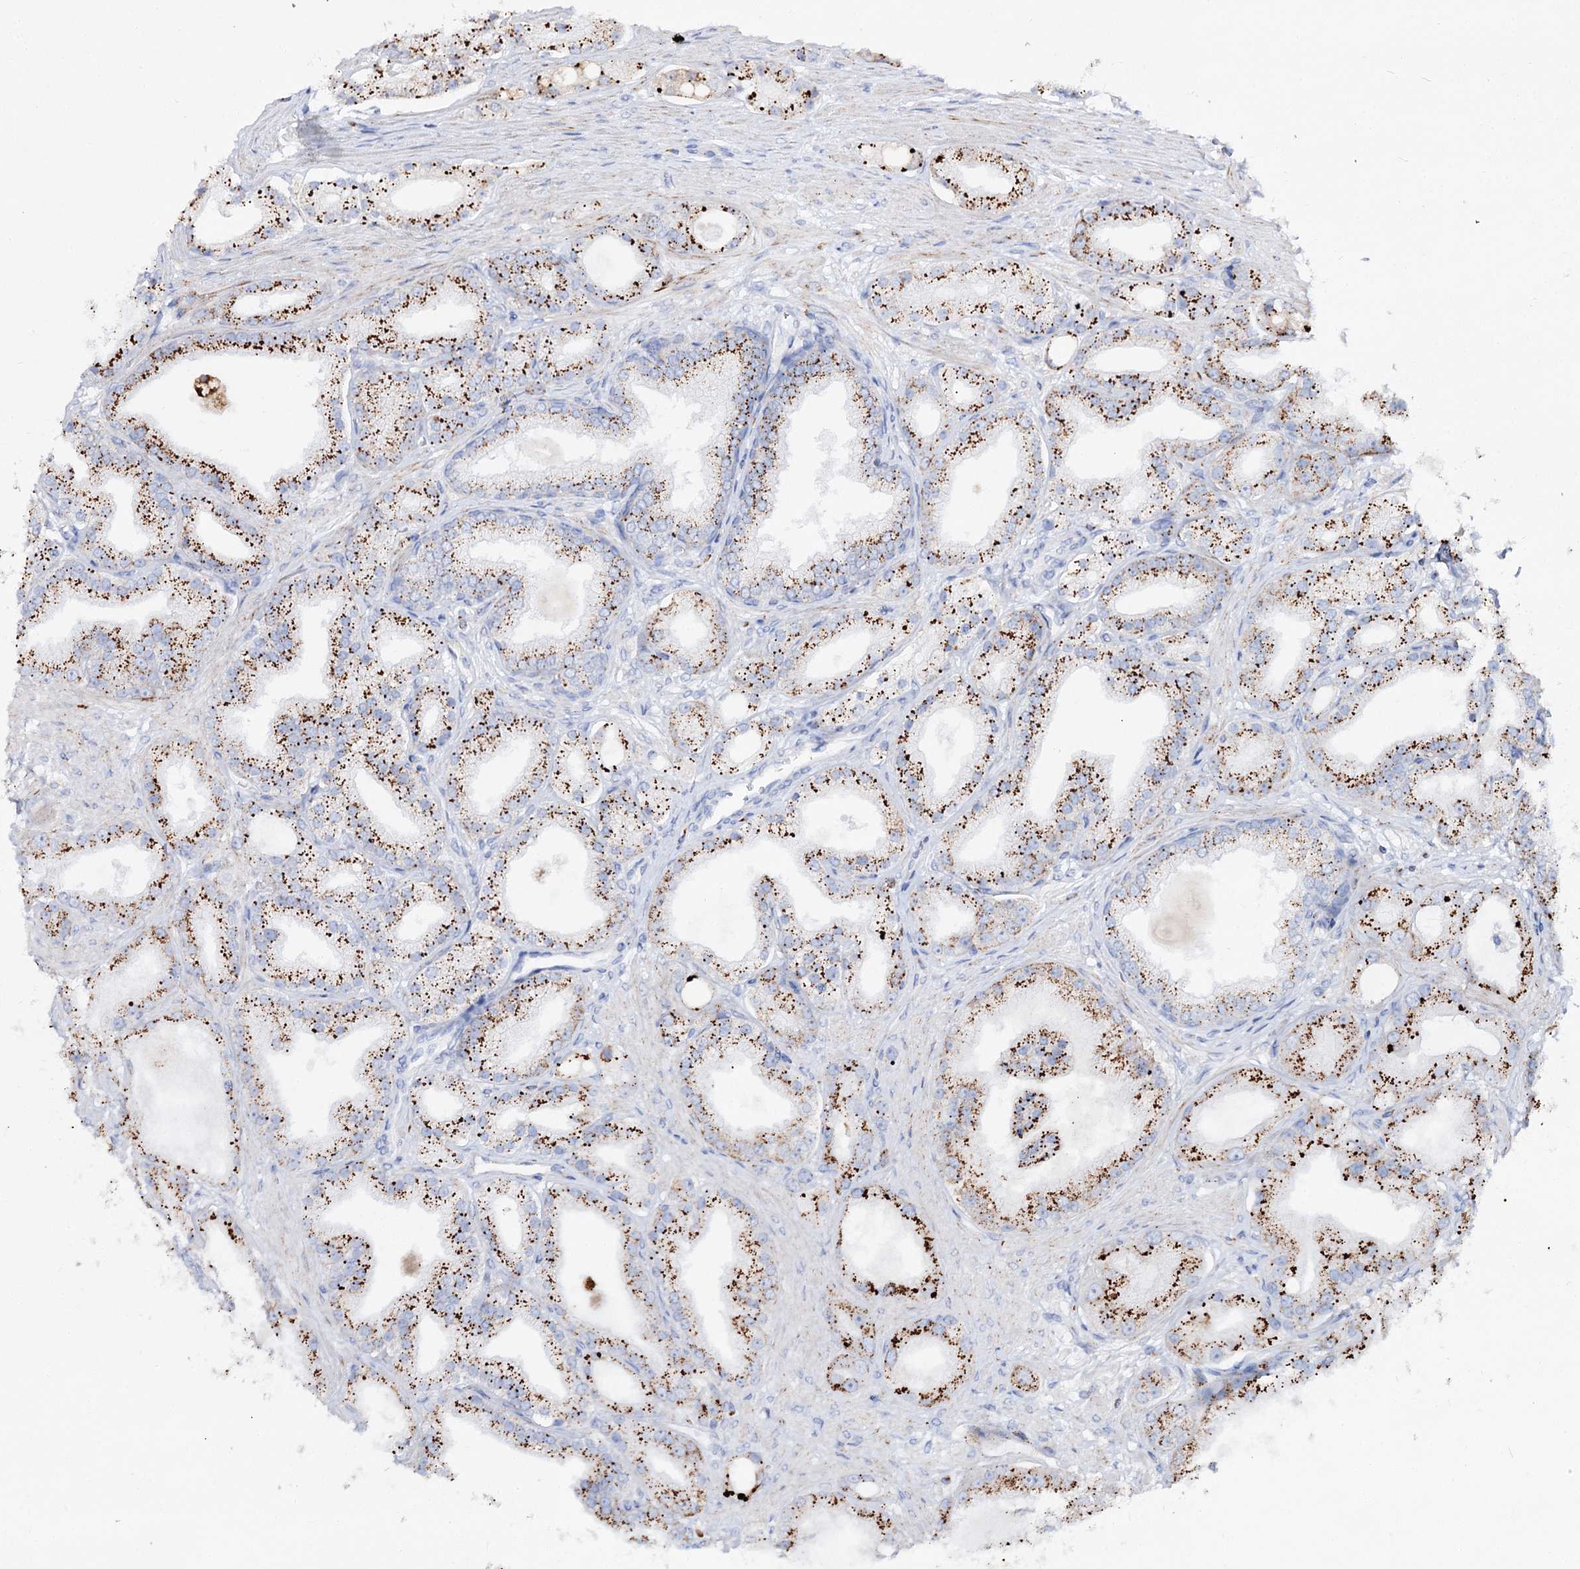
{"staining": {"intensity": "moderate", "quantity": ">75%", "location": "cytoplasmic/membranous"}, "tissue": "prostate cancer", "cell_type": "Tumor cells", "image_type": "cancer", "snomed": [{"axis": "morphology", "description": "Adenocarcinoma, Low grade"}, {"axis": "topography", "description": "Prostate"}], "caption": "Brown immunohistochemical staining in prostate cancer (low-grade adenocarcinoma) shows moderate cytoplasmic/membranous expression in about >75% of tumor cells.", "gene": "SLC3A1", "patient": {"sex": "male", "age": 67}}